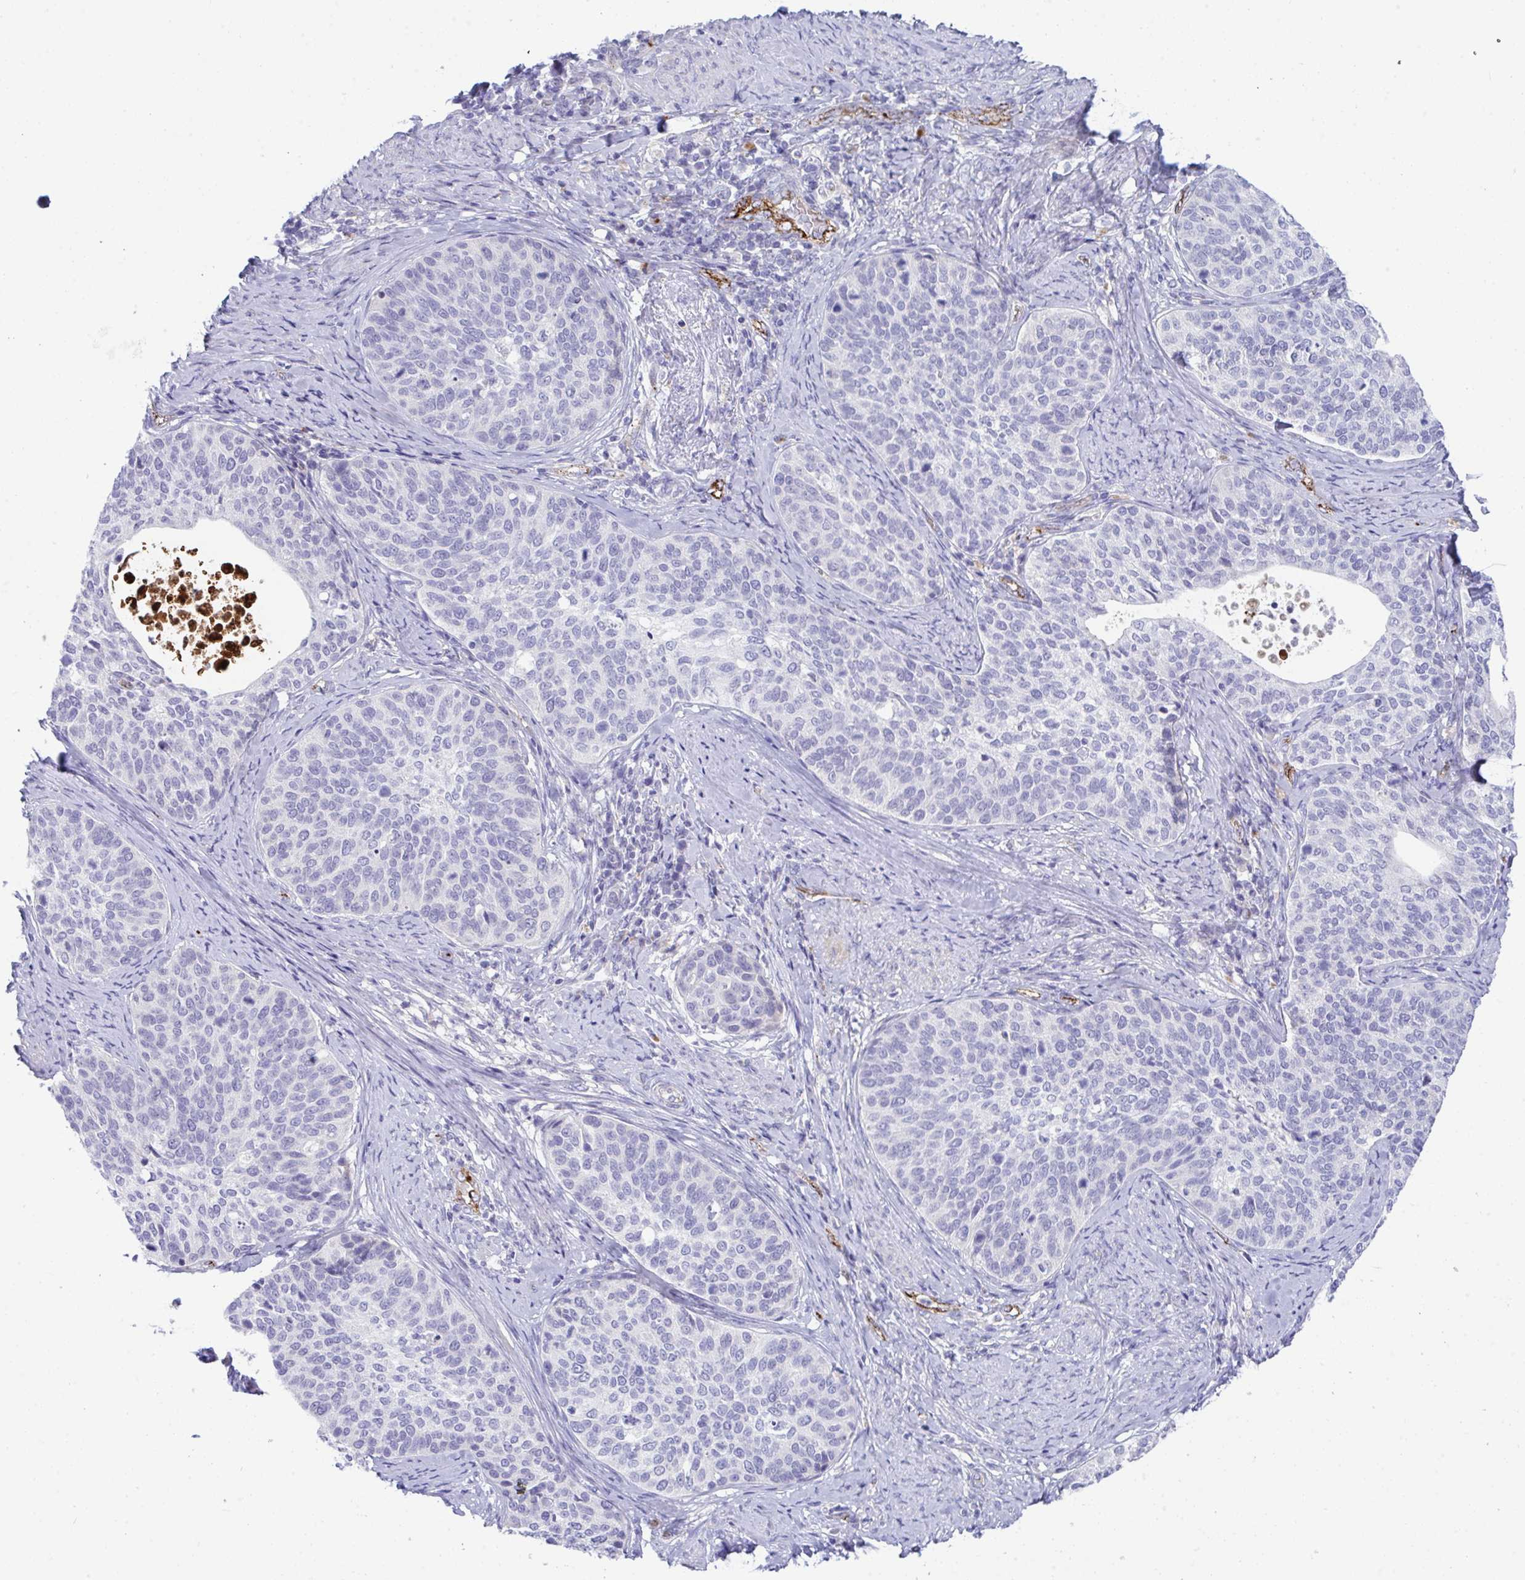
{"staining": {"intensity": "negative", "quantity": "none", "location": "none"}, "tissue": "cervical cancer", "cell_type": "Tumor cells", "image_type": "cancer", "snomed": [{"axis": "morphology", "description": "Squamous cell carcinoma, NOS"}, {"axis": "topography", "description": "Cervix"}], "caption": "Immunohistochemistry of cervical cancer exhibits no positivity in tumor cells.", "gene": "TOR1AIP2", "patient": {"sex": "female", "age": 69}}